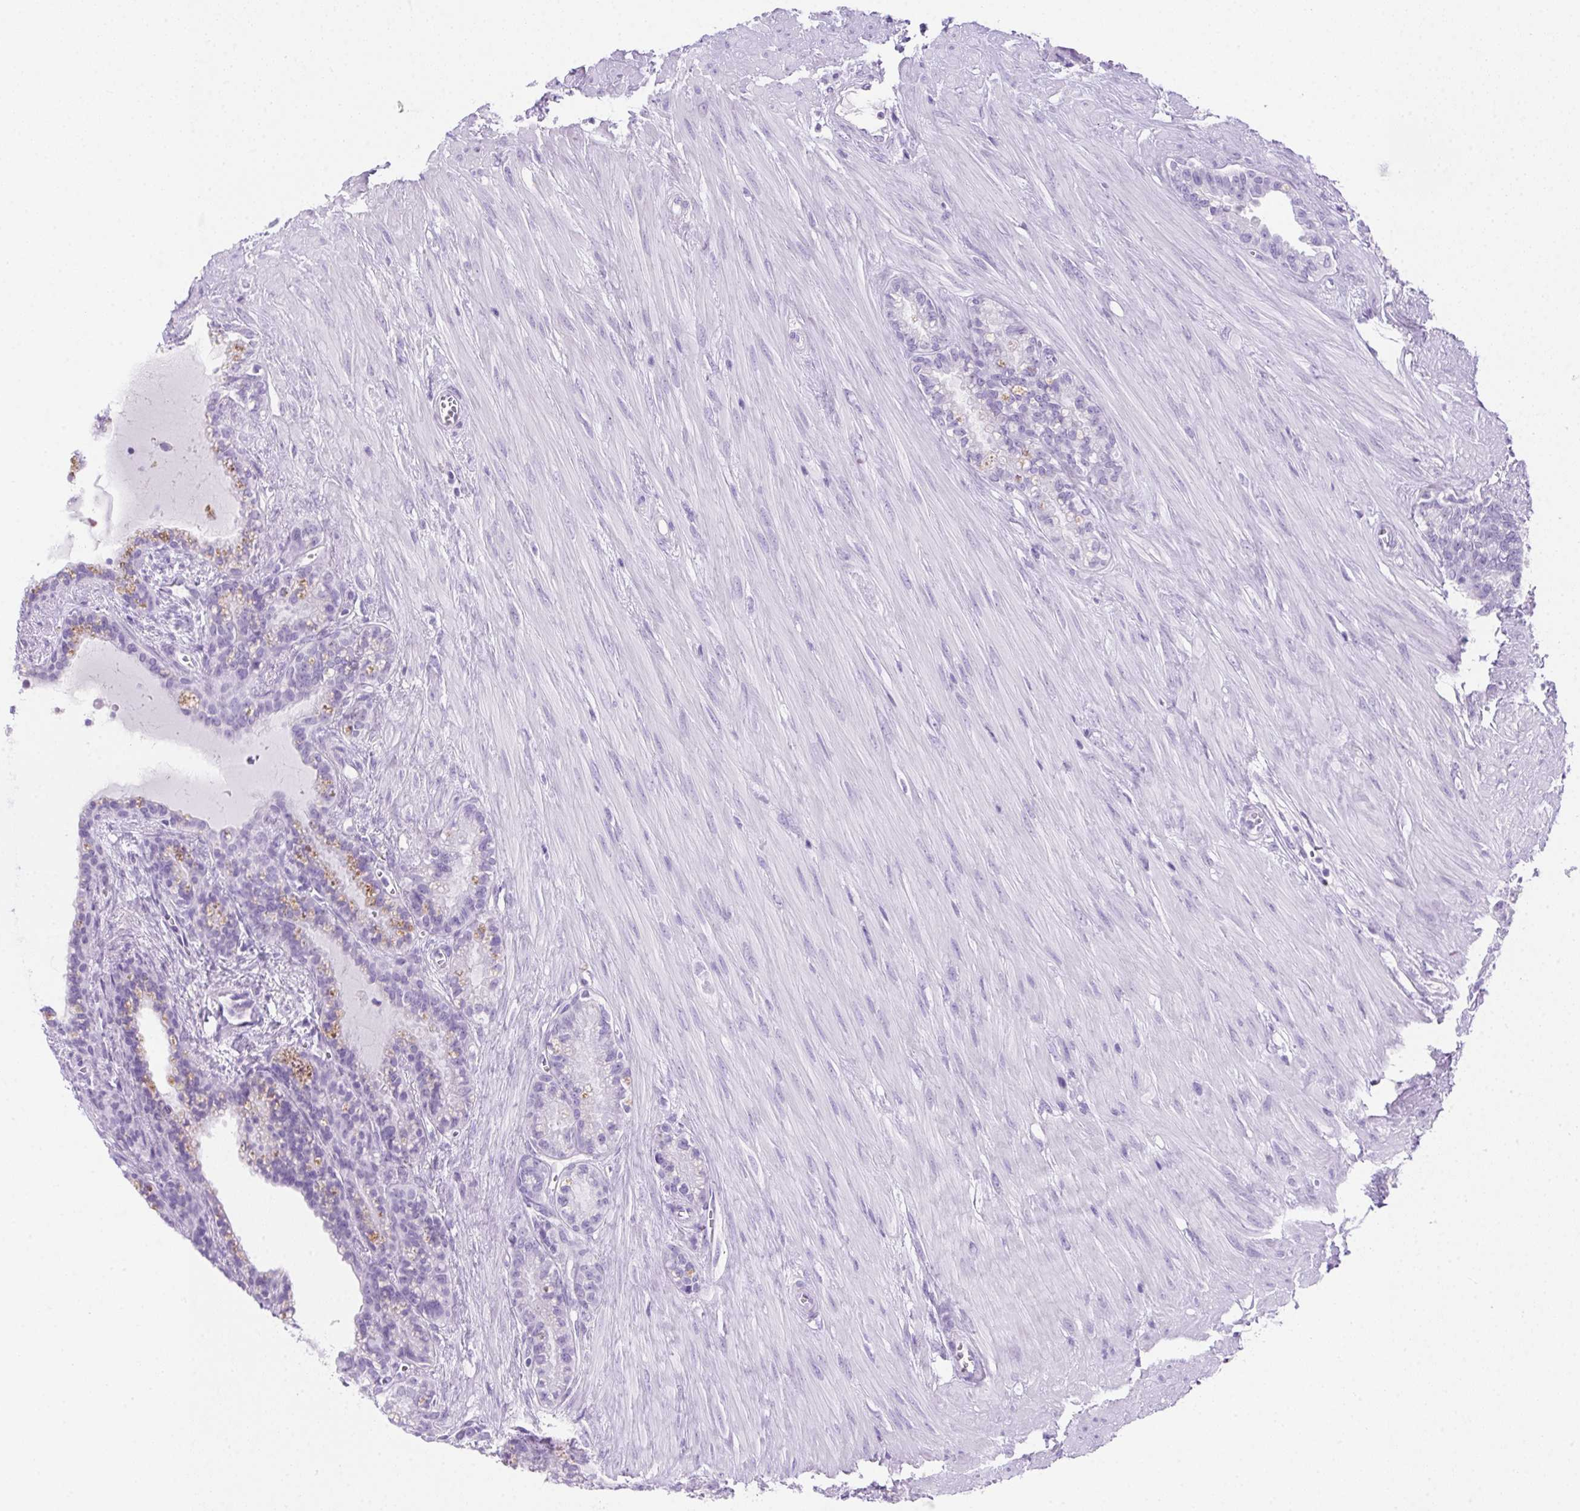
{"staining": {"intensity": "negative", "quantity": "none", "location": "none"}, "tissue": "seminal vesicle", "cell_type": "Glandular cells", "image_type": "normal", "snomed": [{"axis": "morphology", "description": "Normal tissue, NOS"}, {"axis": "morphology", "description": "Urothelial carcinoma, NOS"}, {"axis": "topography", "description": "Urinary bladder"}, {"axis": "topography", "description": "Seminal veicle"}], "caption": "DAB immunohistochemical staining of unremarkable seminal vesicle shows no significant expression in glandular cells. (Immunohistochemistry, brightfield microscopy, high magnification).", "gene": "SPACA5B", "patient": {"sex": "male", "age": 76}}